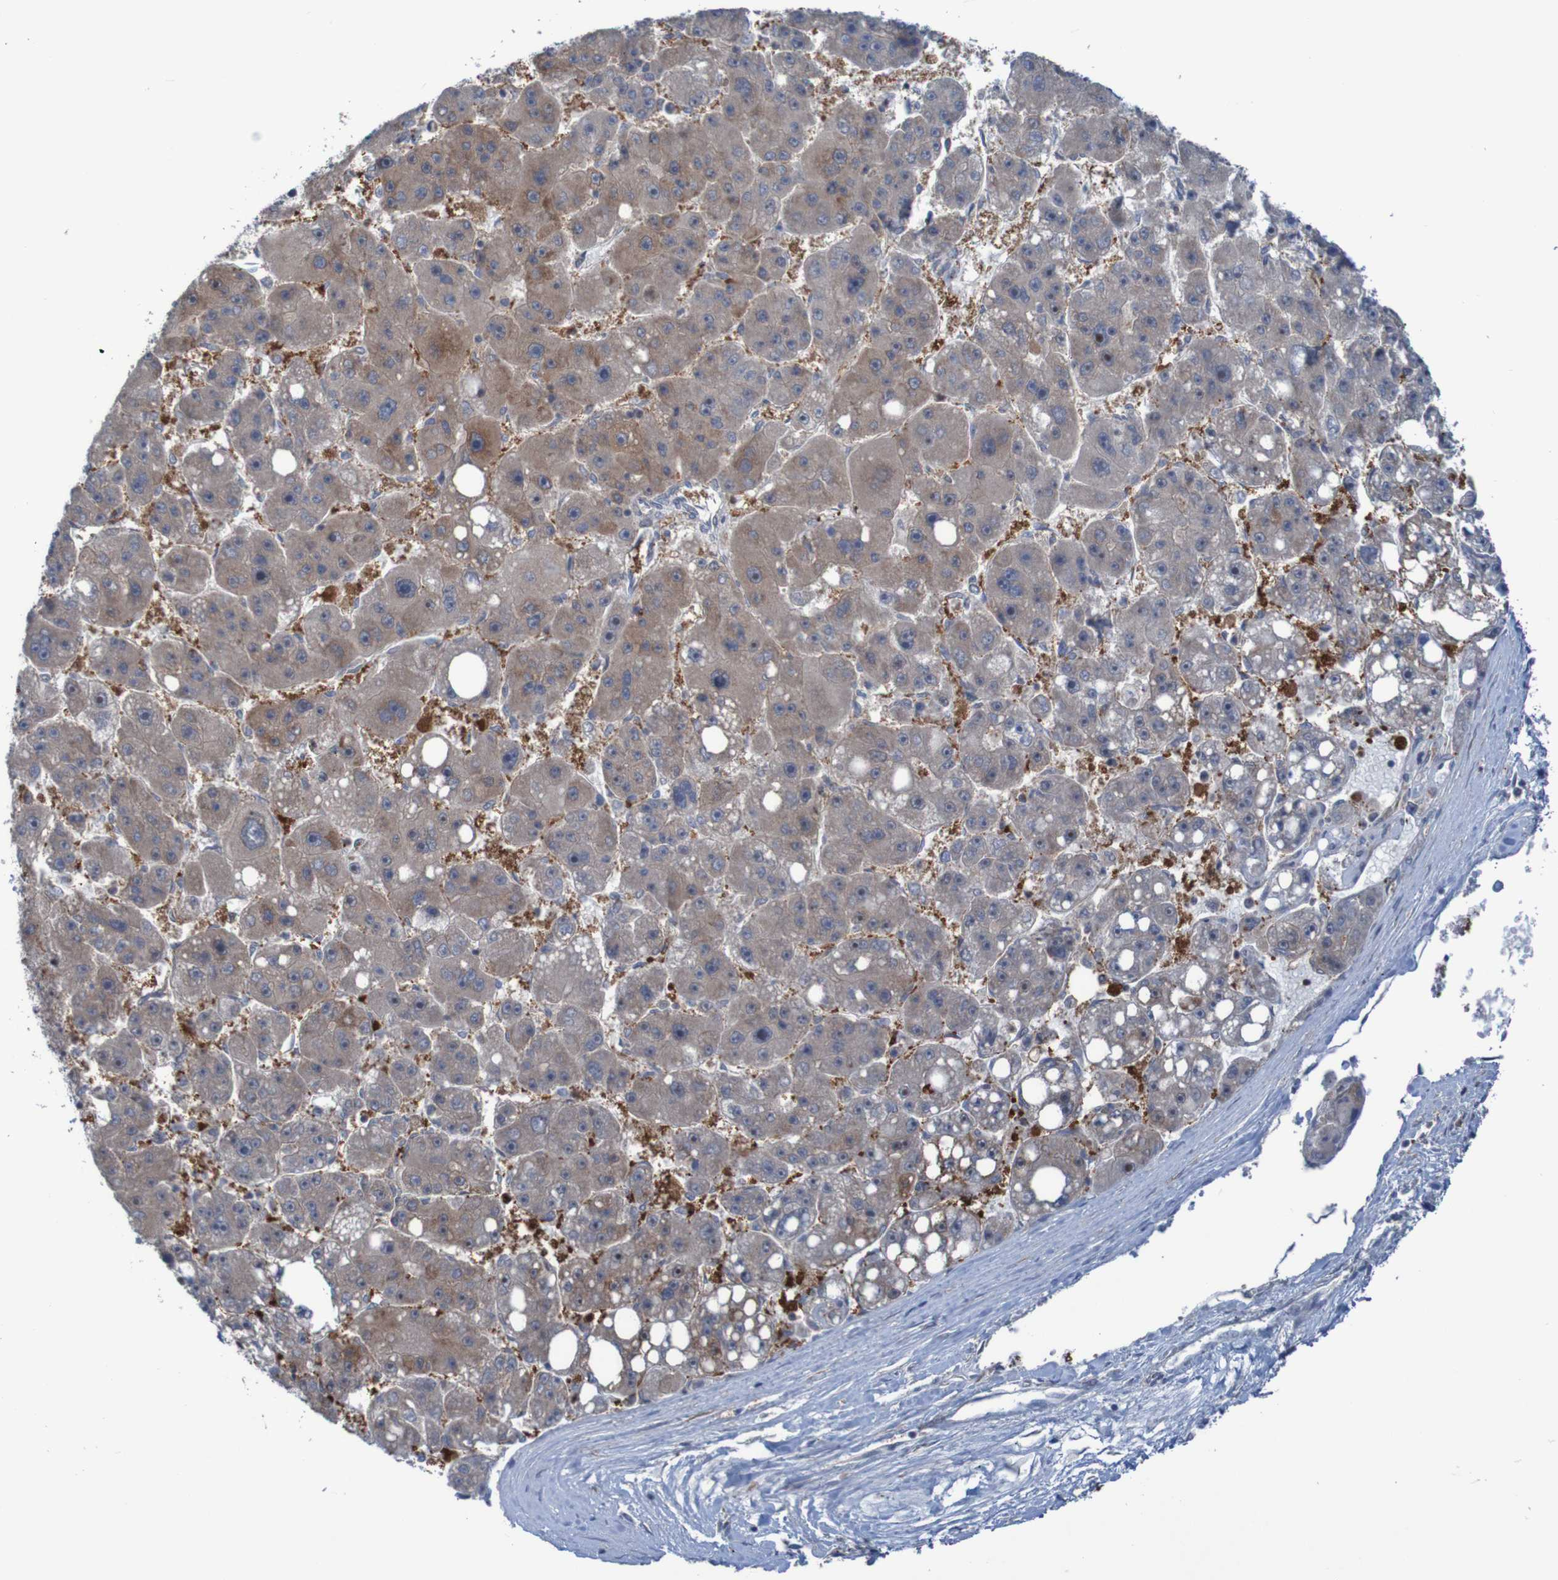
{"staining": {"intensity": "moderate", "quantity": "25%-75%", "location": "cytoplasmic/membranous,nuclear"}, "tissue": "liver cancer", "cell_type": "Tumor cells", "image_type": "cancer", "snomed": [{"axis": "morphology", "description": "Carcinoma, Hepatocellular, NOS"}, {"axis": "topography", "description": "Liver"}], "caption": "A medium amount of moderate cytoplasmic/membranous and nuclear expression is identified in about 25%-75% of tumor cells in liver hepatocellular carcinoma tissue.", "gene": "ANGPT4", "patient": {"sex": "female", "age": 61}}